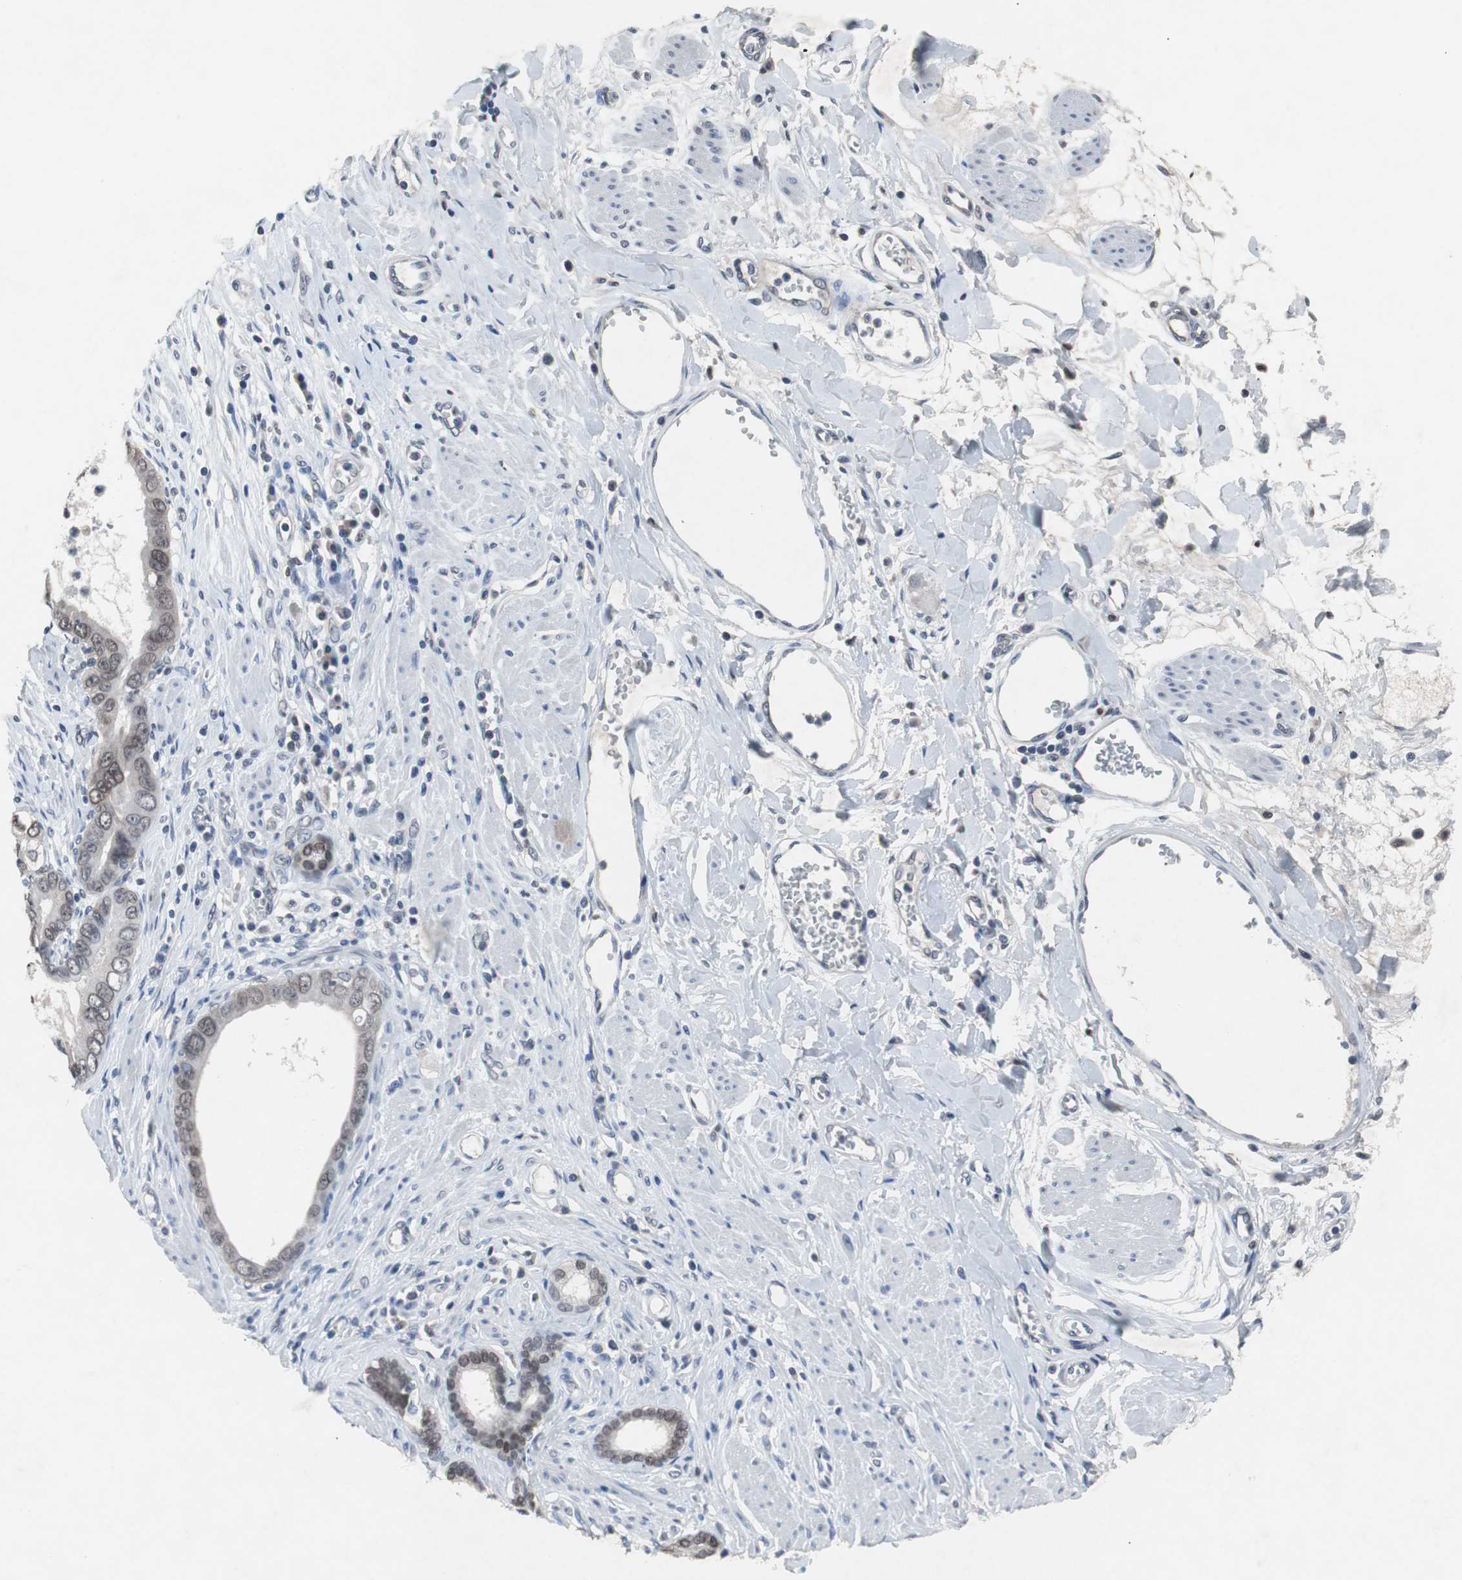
{"staining": {"intensity": "weak", "quantity": ">75%", "location": "nuclear"}, "tissue": "pancreatic cancer", "cell_type": "Tumor cells", "image_type": "cancer", "snomed": [{"axis": "morphology", "description": "Normal tissue, NOS"}, {"axis": "topography", "description": "Lymph node"}], "caption": "Pancreatic cancer stained with DAB immunohistochemistry (IHC) shows low levels of weak nuclear expression in about >75% of tumor cells.", "gene": "RBM47", "patient": {"sex": "male", "age": 50}}